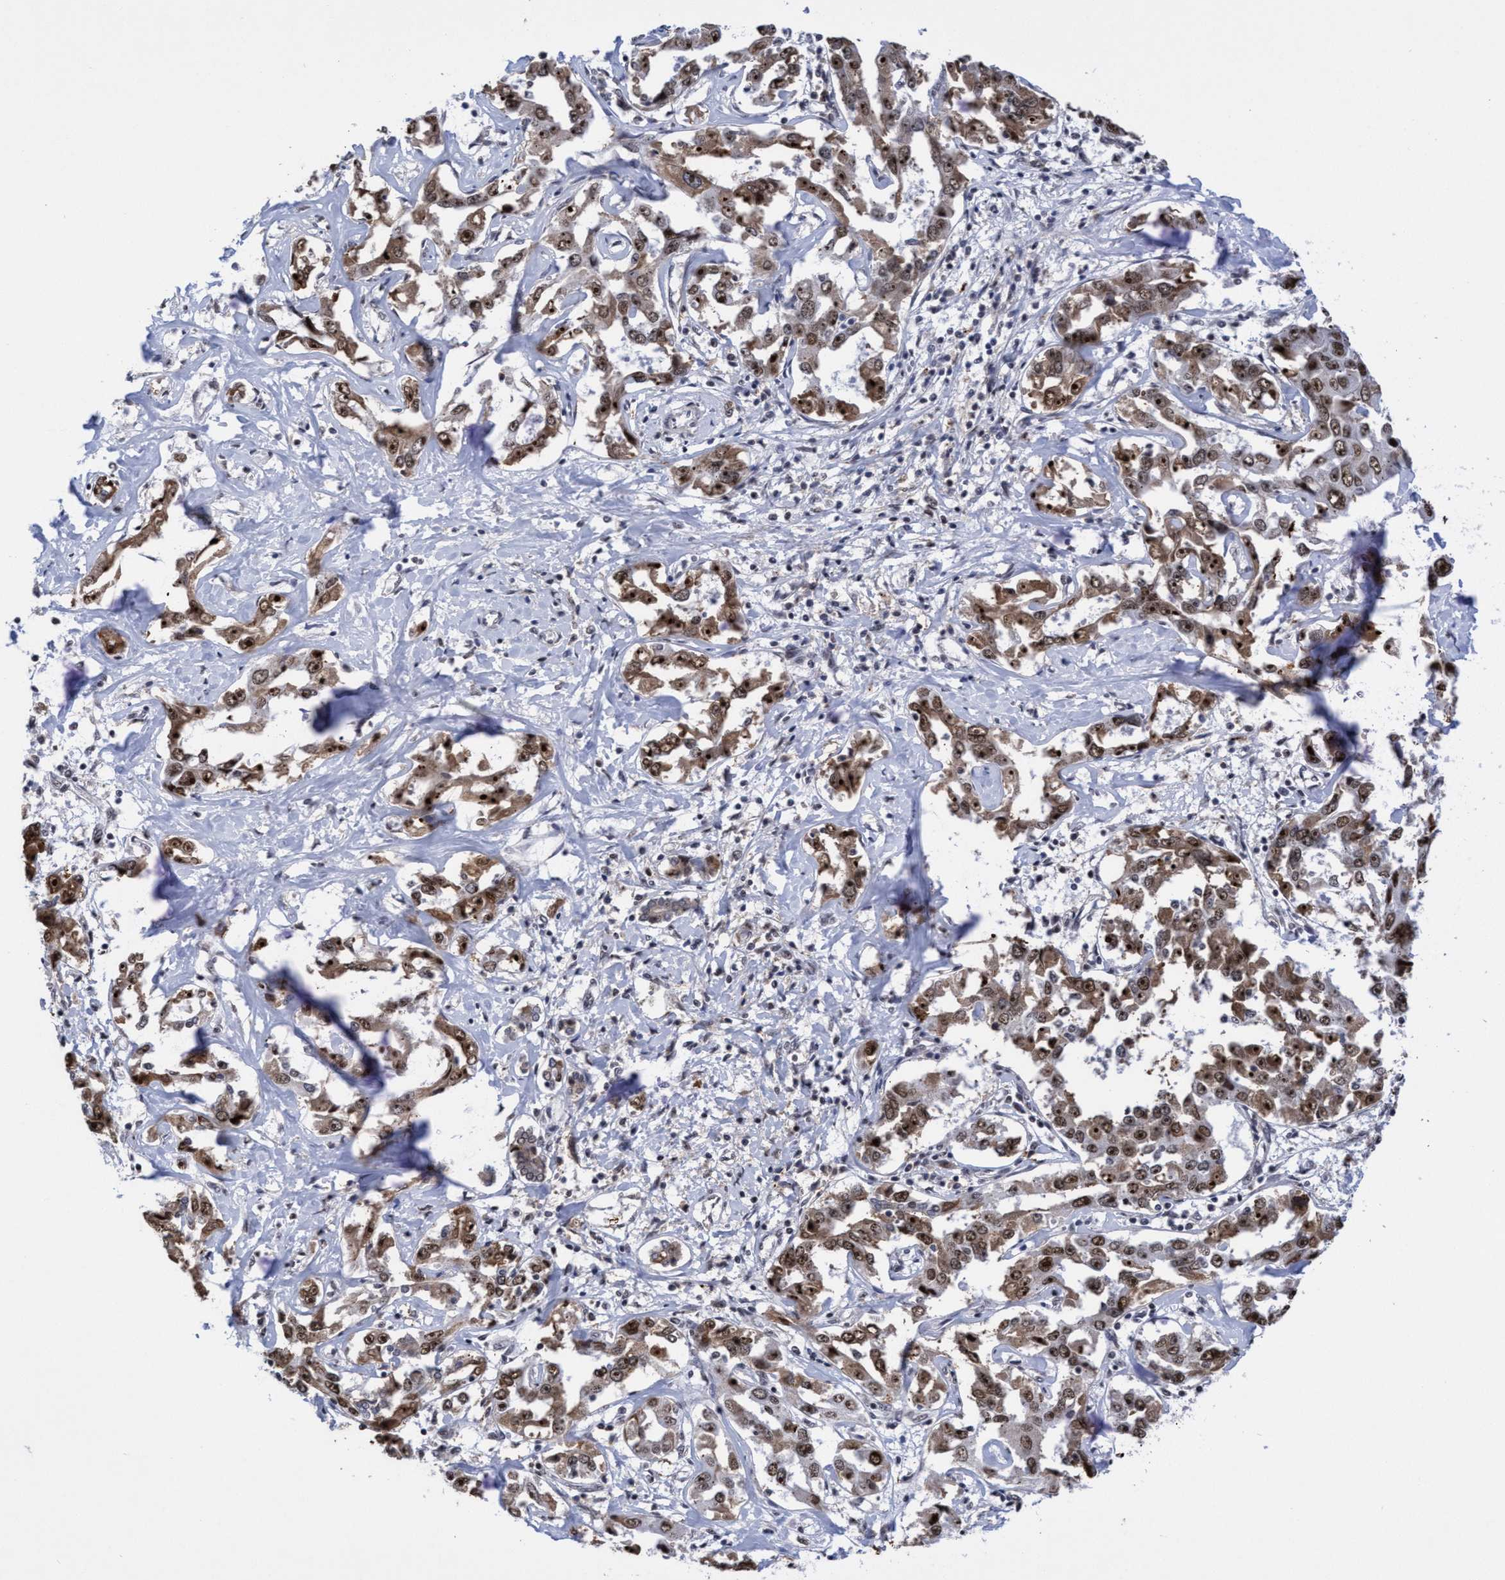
{"staining": {"intensity": "strong", "quantity": ">75%", "location": "cytoplasmic/membranous,nuclear"}, "tissue": "liver cancer", "cell_type": "Tumor cells", "image_type": "cancer", "snomed": [{"axis": "morphology", "description": "Cholangiocarcinoma"}, {"axis": "topography", "description": "Liver"}], "caption": "Immunohistochemistry (DAB) staining of liver cancer (cholangiocarcinoma) demonstrates strong cytoplasmic/membranous and nuclear protein expression in about >75% of tumor cells. The protein is shown in brown color, while the nuclei are stained blue.", "gene": "EFCAB10", "patient": {"sex": "male", "age": 59}}